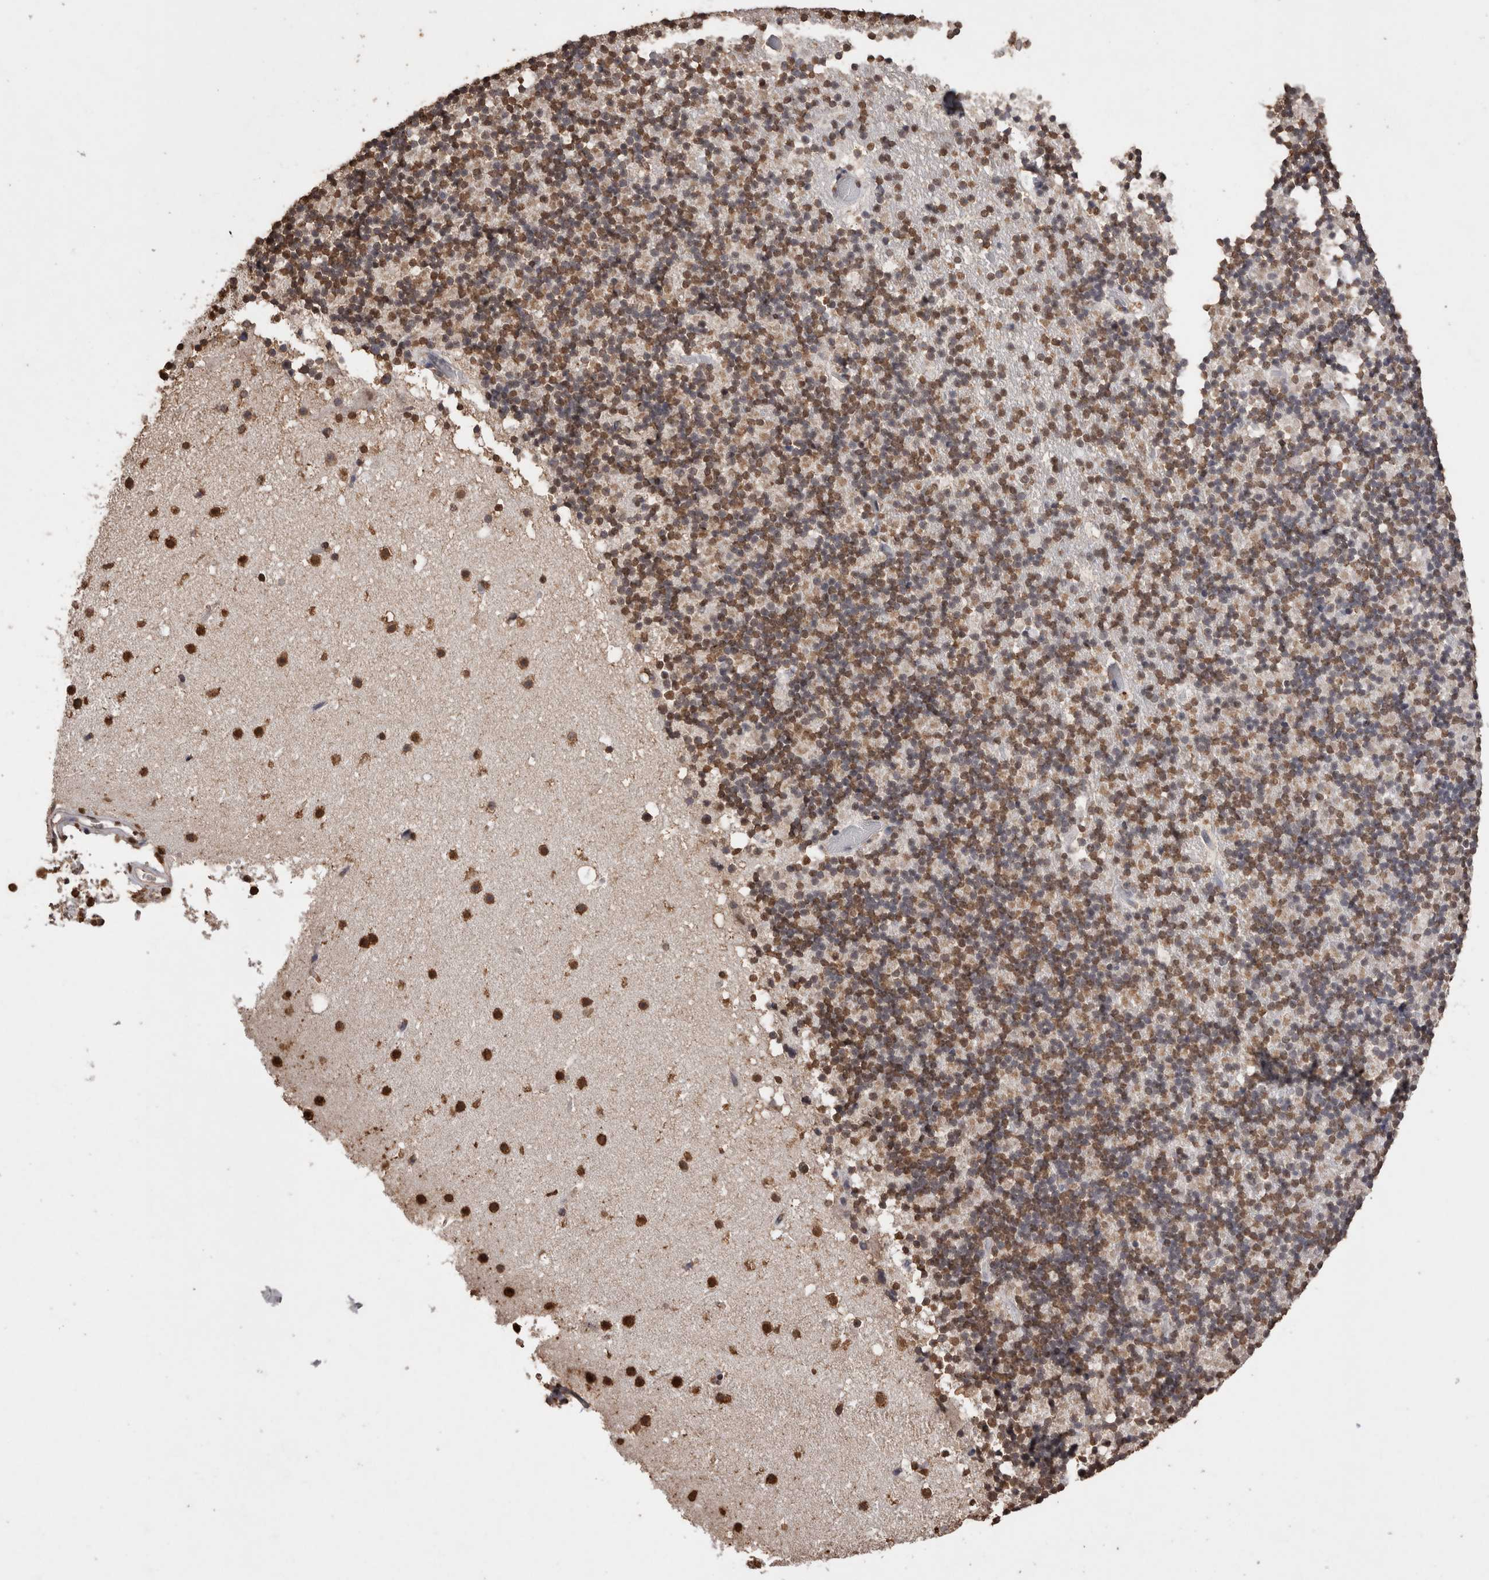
{"staining": {"intensity": "moderate", "quantity": "25%-75%", "location": "nuclear"}, "tissue": "cerebellum", "cell_type": "Cells in granular layer", "image_type": "normal", "snomed": [{"axis": "morphology", "description": "Normal tissue, NOS"}, {"axis": "topography", "description": "Cerebellum"}], "caption": "The image exhibits staining of unremarkable cerebellum, revealing moderate nuclear protein positivity (brown color) within cells in granular layer. (IHC, brightfield microscopy, high magnification).", "gene": "NTHL1", "patient": {"sex": "male", "age": 57}}